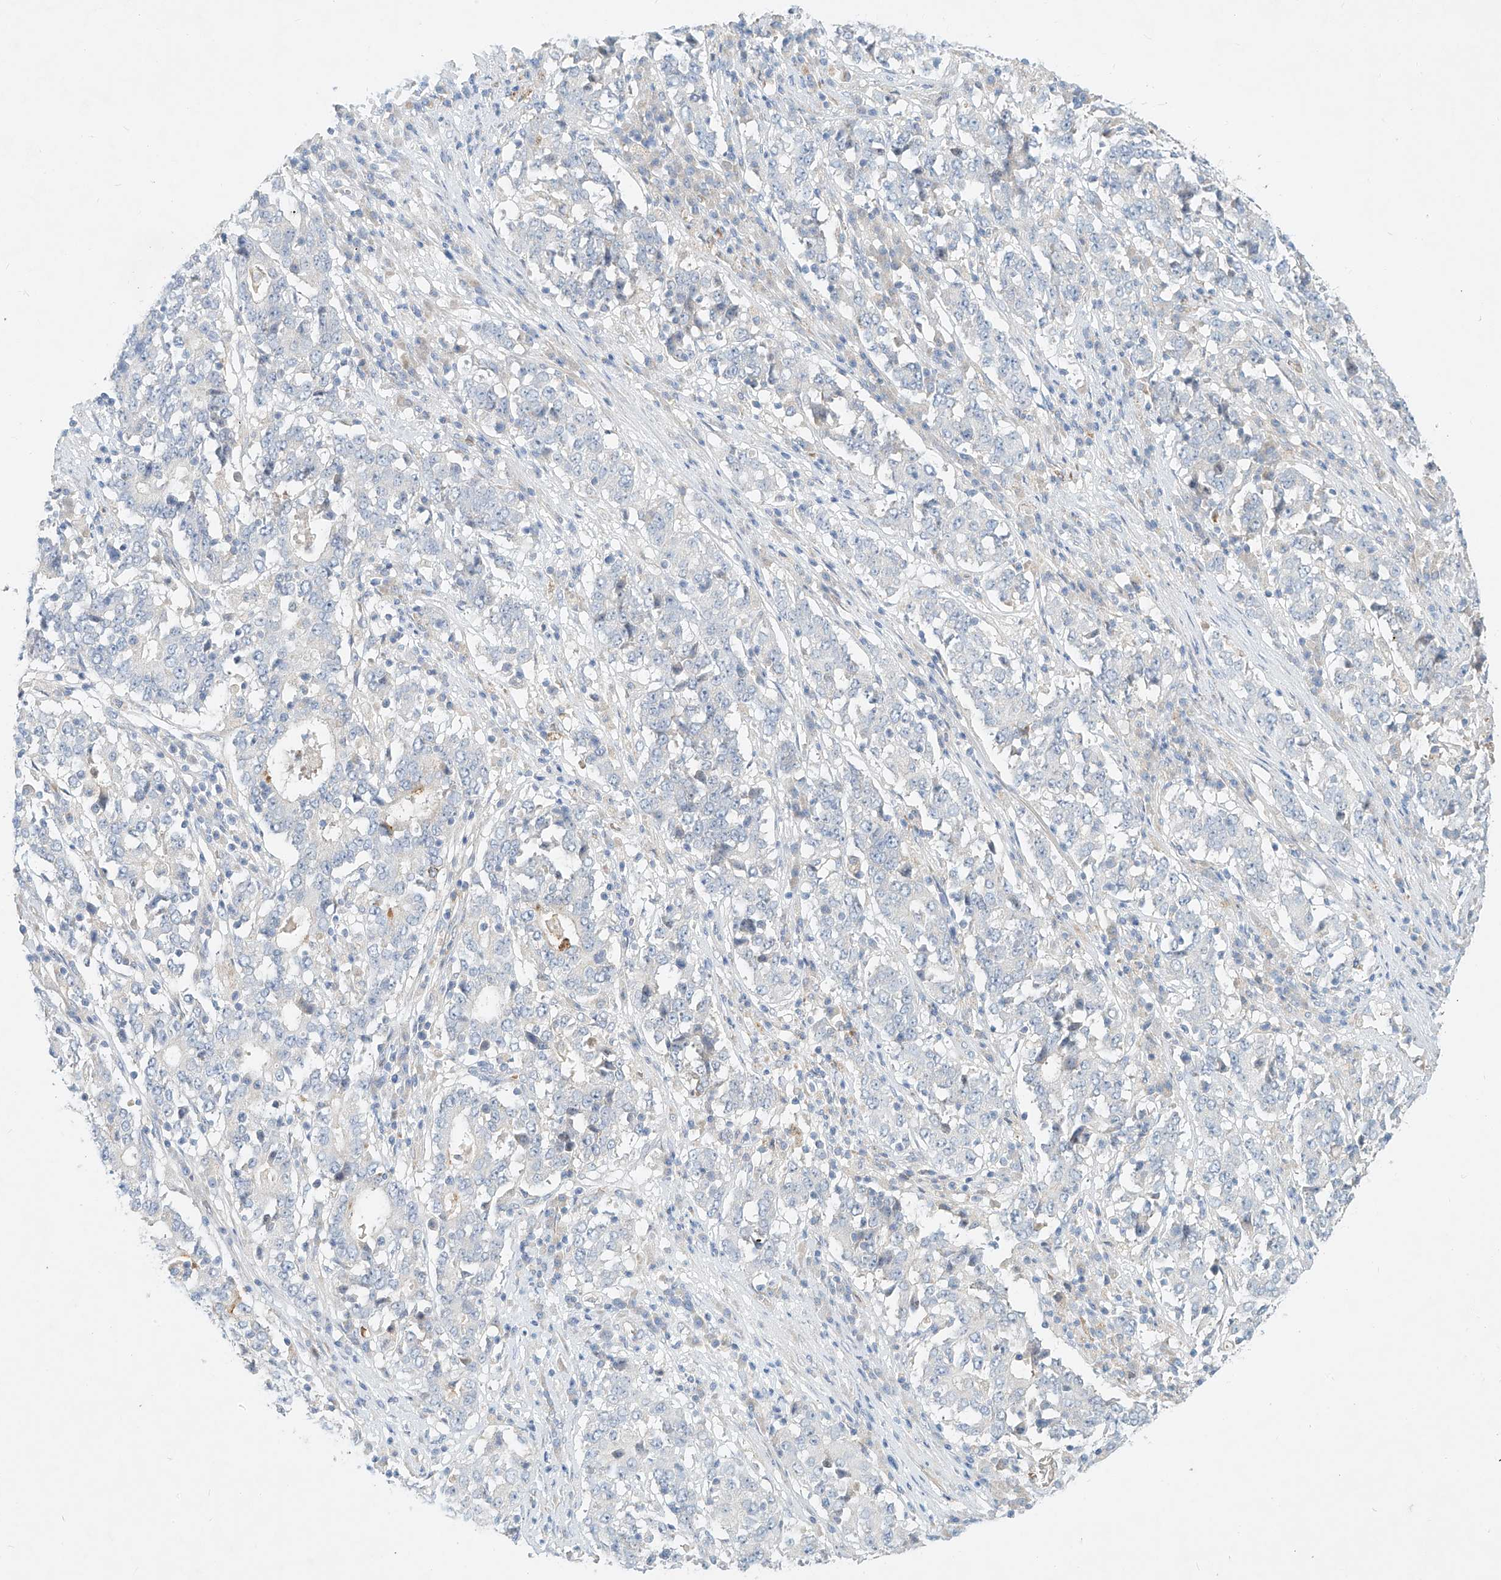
{"staining": {"intensity": "negative", "quantity": "none", "location": "none"}, "tissue": "stomach cancer", "cell_type": "Tumor cells", "image_type": "cancer", "snomed": [{"axis": "morphology", "description": "Adenocarcinoma, NOS"}, {"axis": "topography", "description": "Stomach"}], "caption": "A micrograph of human stomach adenocarcinoma is negative for staining in tumor cells.", "gene": "SYTL3", "patient": {"sex": "male", "age": 59}}